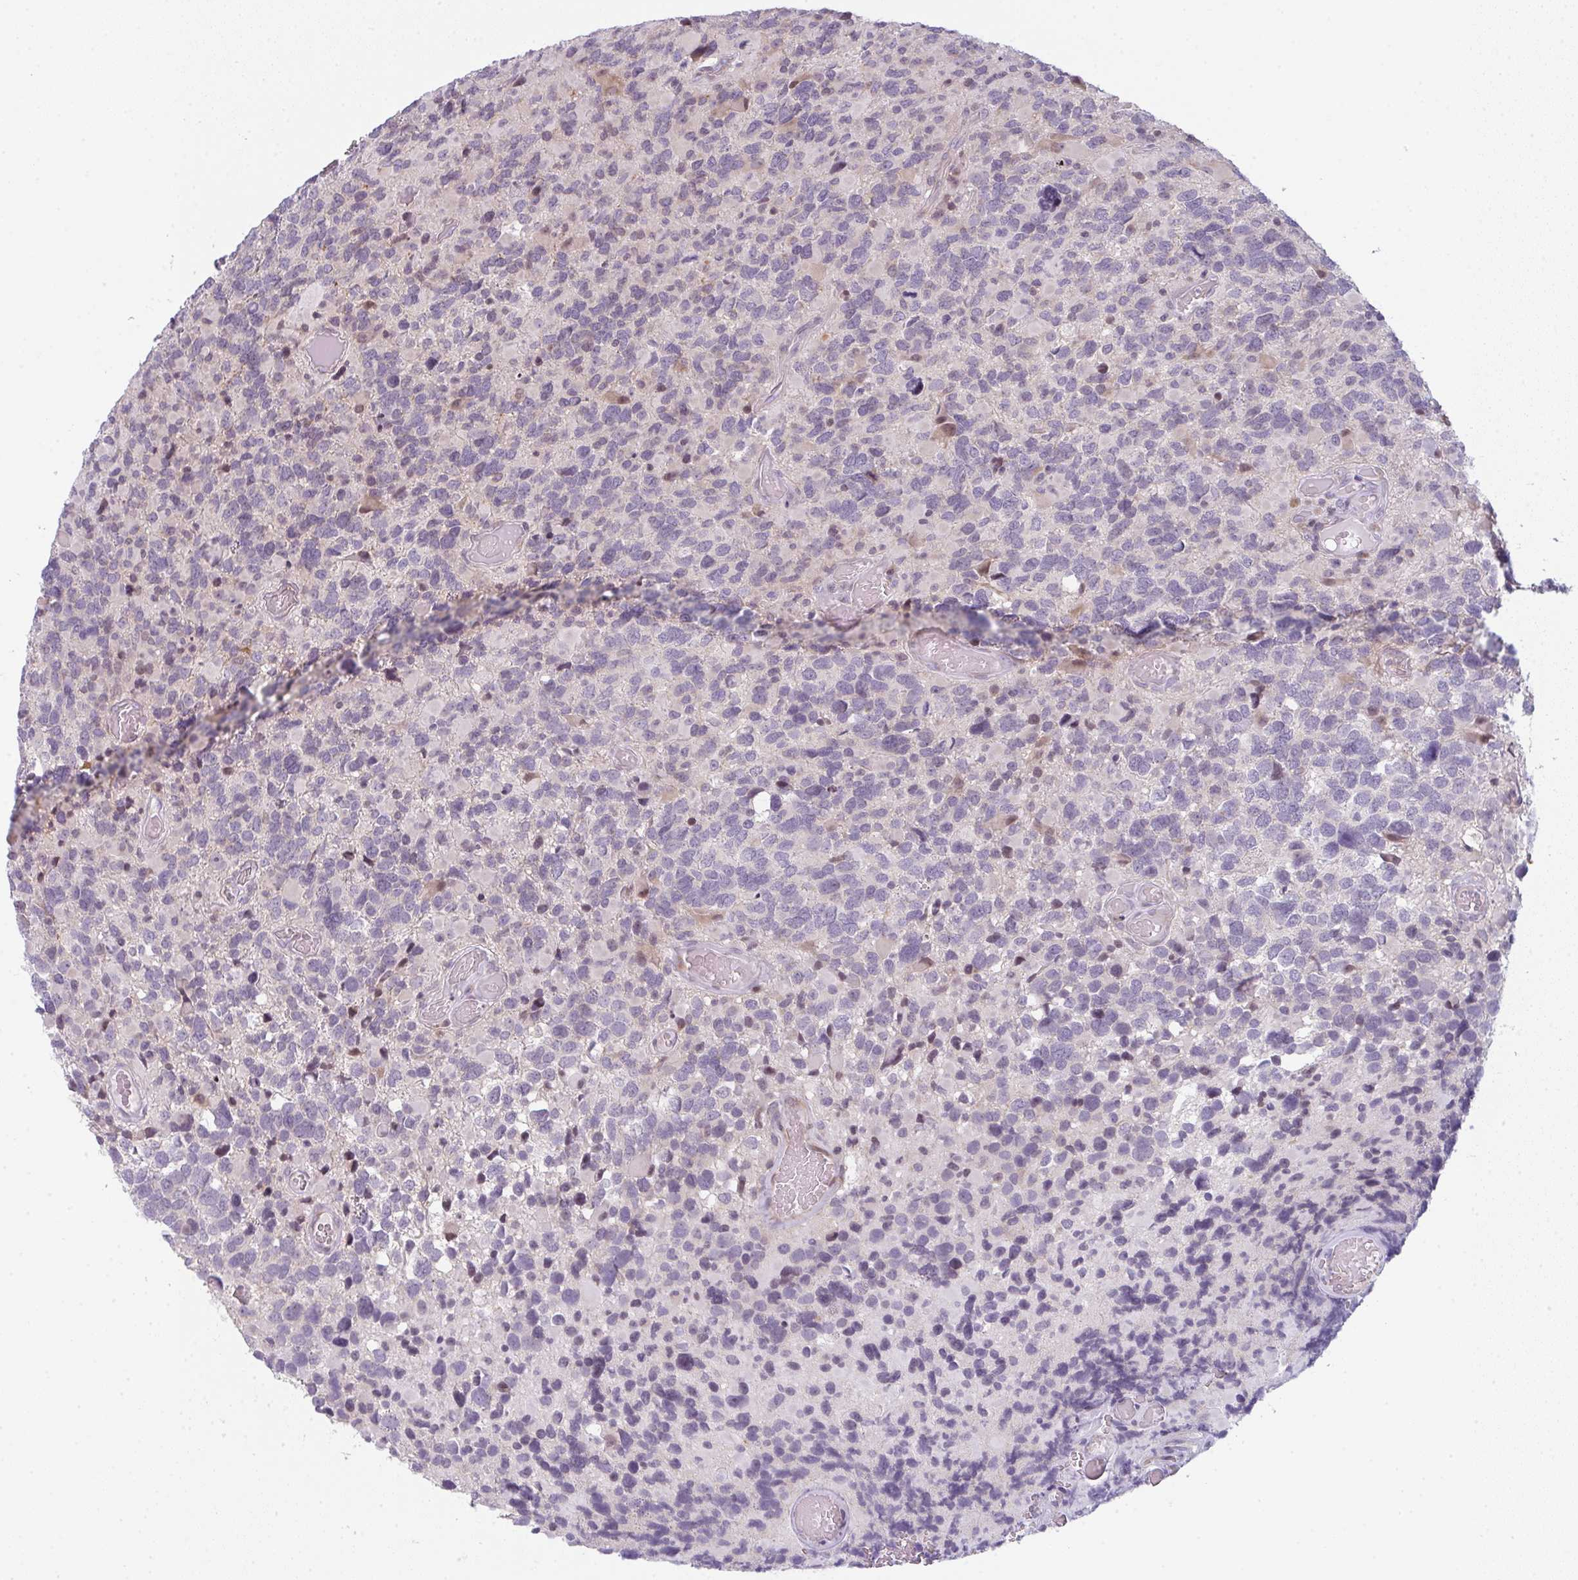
{"staining": {"intensity": "negative", "quantity": "none", "location": "none"}, "tissue": "glioma", "cell_type": "Tumor cells", "image_type": "cancer", "snomed": [{"axis": "morphology", "description": "Glioma, malignant, High grade"}, {"axis": "topography", "description": "Brain"}], "caption": "Photomicrograph shows no protein positivity in tumor cells of glioma tissue. (DAB immunohistochemistry (IHC) visualized using brightfield microscopy, high magnification).", "gene": "TMEM237", "patient": {"sex": "female", "age": 40}}